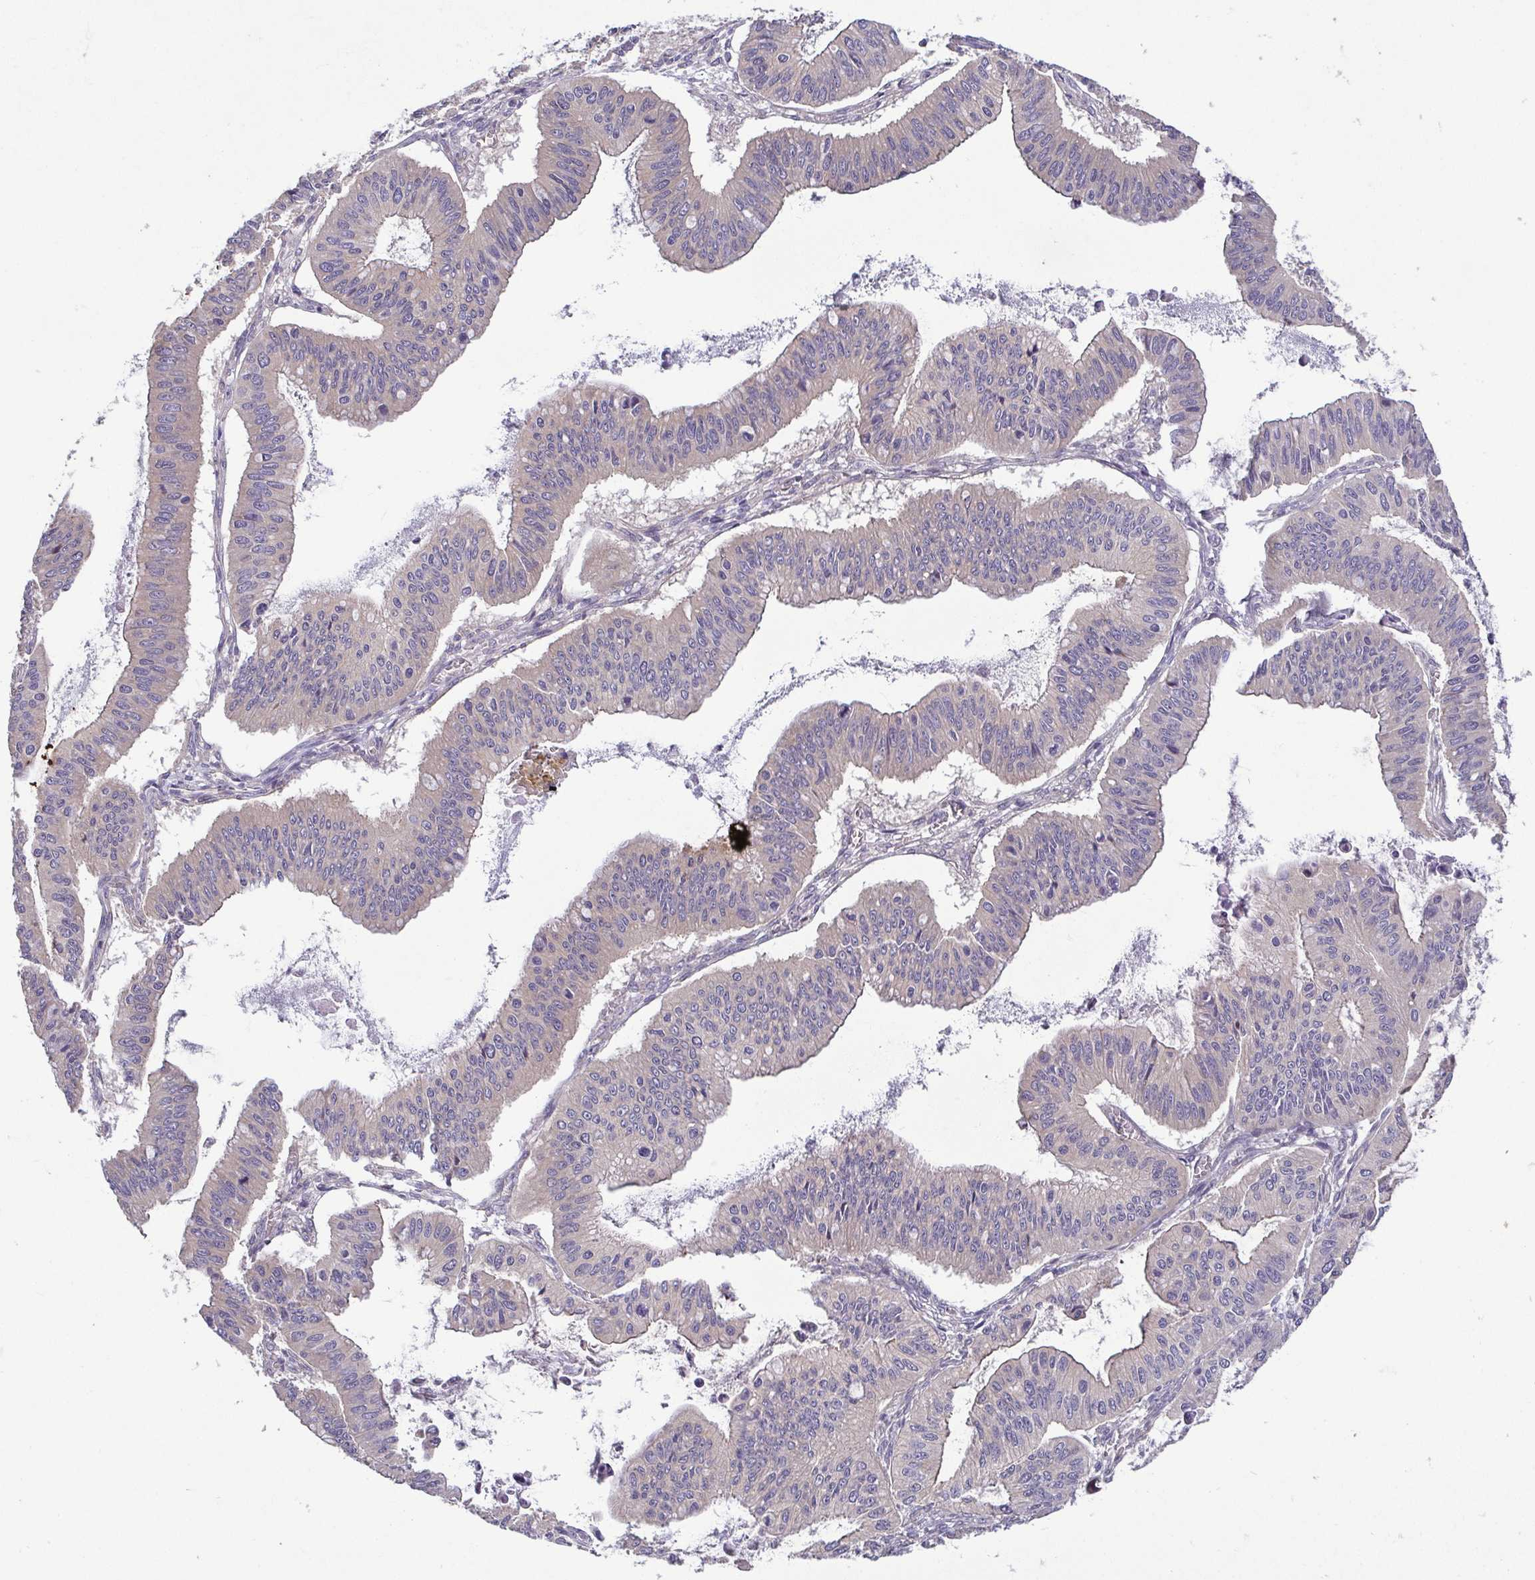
{"staining": {"intensity": "negative", "quantity": "none", "location": "none"}, "tissue": "ovarian cancer", "cell_type": "Tumor cells", "image_type": "cancer", "snomed": [{"axis": "morphology", "description": "Cystadenocarcinoma, mucinous, NOS"}, {"axis": "topography", "description": "Ovary"}], "caption": "A histopathology image of ovarian mucinous cystadenocarcinoma stained for a protein reveals no brown staining in tumor cells. (DAB (3,3'-diaminobenzidine) IHC, high magnification).", "gene": "OSBPL7", "patient": {"sex": "female", "age": 72}}